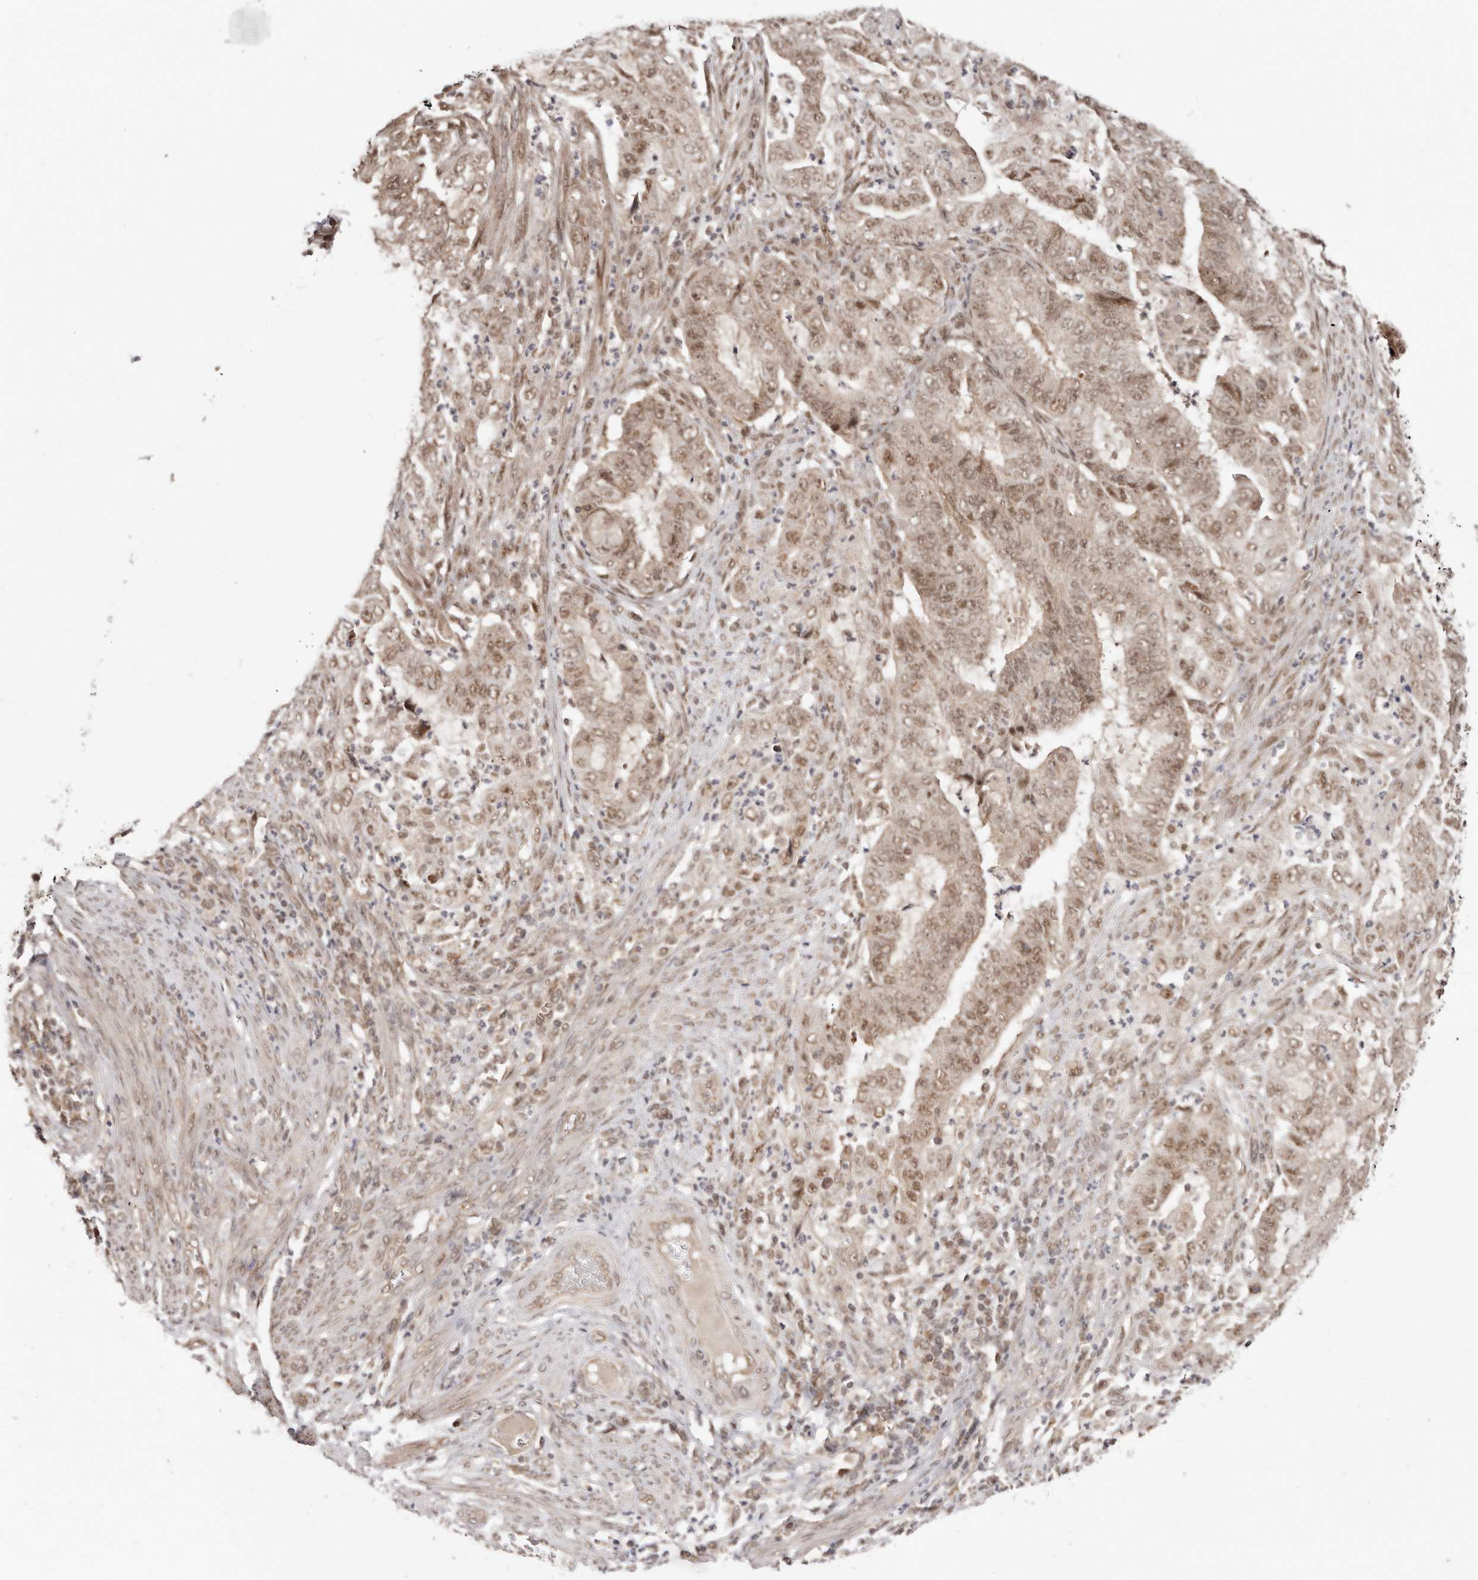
{"staining": {"intensity": "moderate", "quantity": ">75%", "location": "cytoplasmic/membranous,nuclear"}, "tissue": "endometrial cancer", "cell_type": "Tumor cells", "image_type": "cancer", "snomed": [{"axis": "morphology", "description": "Adenocarcinoma, NOS"}, {"axis": "topography", "description": "Endometrium"}], "caption": "Immunohistochemical staining of endometrial cancer displays moderate cytoplasmic/membranous and nuclear protein staining in about >75% of tumor cells. (DAB (3,3'-diaminobenzidine) IHC with brightfield microscopy, high magnification).", "gene": "MED8", "patient": {"sex": "female", "age": 51}}